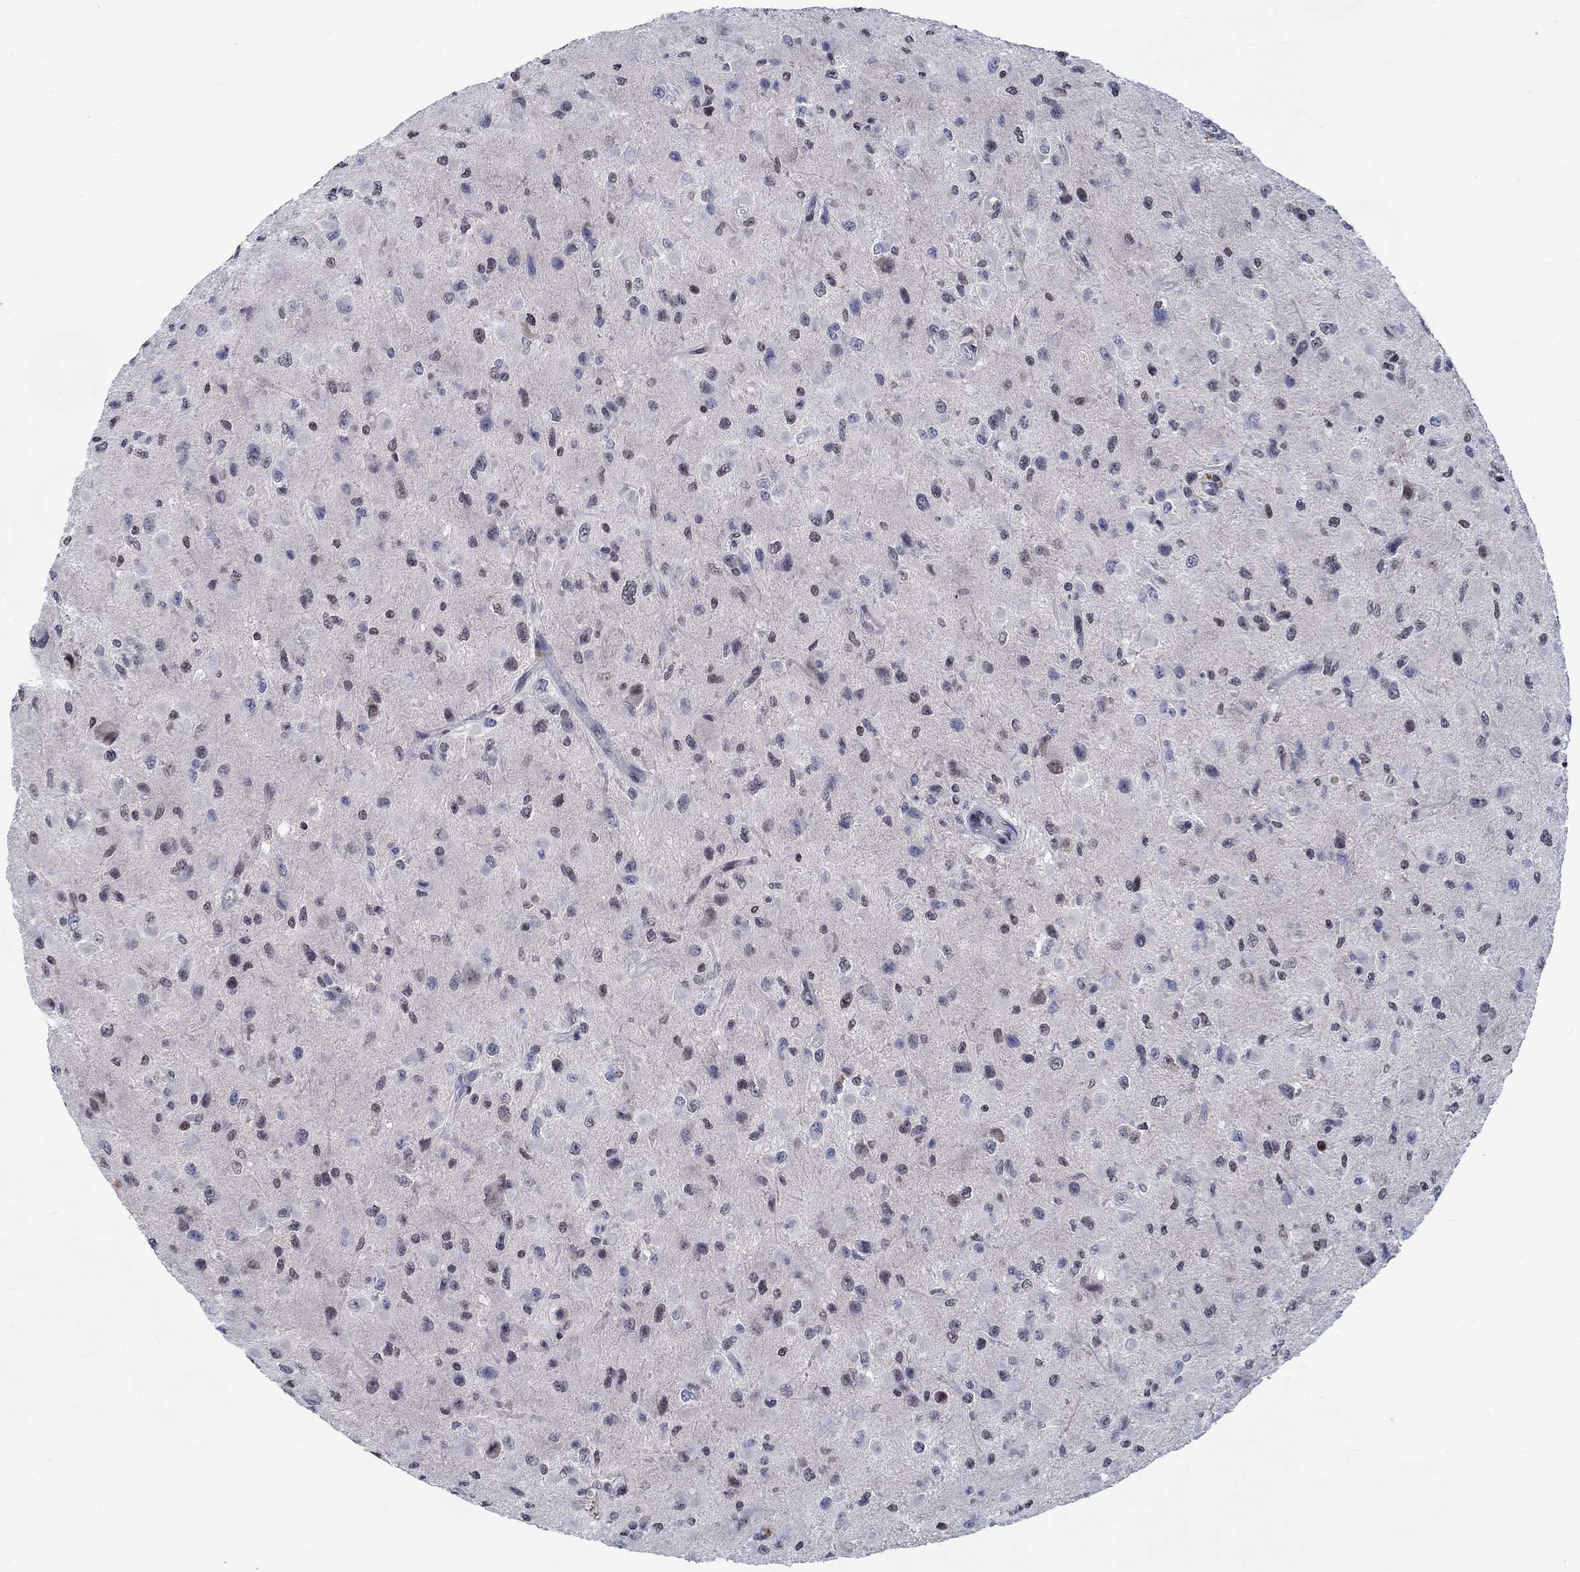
{"staining": {"intensity": "weak", "quantity": "<25%", "location": "nuclear"}, "tissue": "glioma", "cell_type": "Tumor cells", "image_type": "cancer", "snomed": [{"axis": "morphology", "description": "Glioma, malignant, High grade"}, {"axis": "topography", "description": "Cerebral cortex"}], "caption": "DAB (3,3'-diaminobenzidine) immunohistochemical staining of human glioma shows no significant positivity in tumor cells.", "gene": "HTN1", "patient": {"sex": "male", "age": 35}}